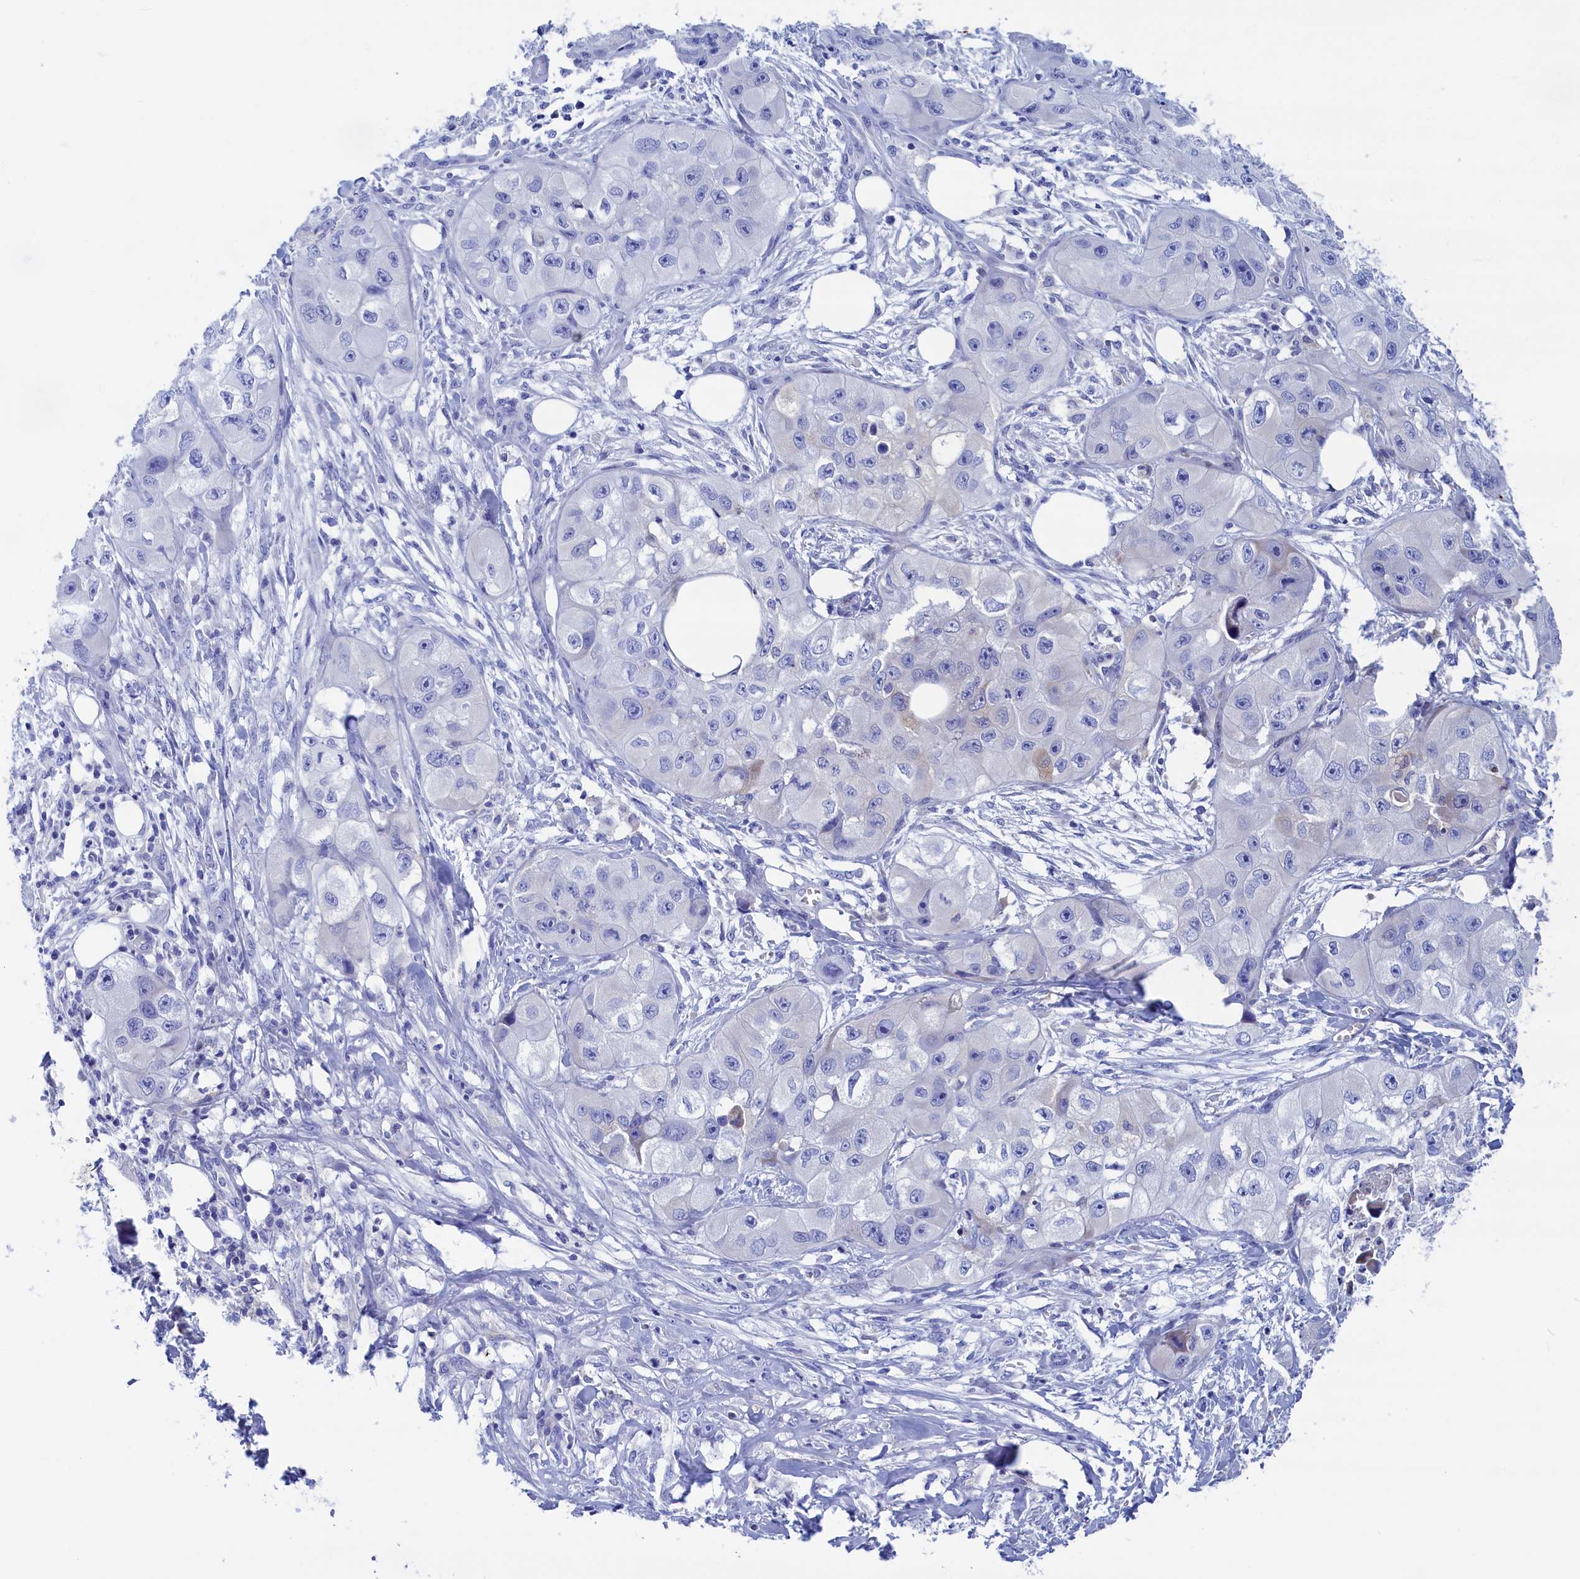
{"staining": {"intensity": "negative", "quantity": "none", "location": "none"}, "tissue": "skin cancer", "cell_type": "Tumor cells", "image_type": "cancer", "snomed": [{"axis": "morphology", "description": "Squamous cell carcinoma, NOS"}, {"axis": "topography", "description": "Skin"}, {"axis": "topography", "description": "Subcutis"}], "caption": "DAB (3,3'-diaminobenzidine) immunohistochemical staining of skin cancer exhibits no significant staining in tumor cells. (DAB IHC, high magnification).", "gene": "WDR83", "patient": {"sex": "male", "age": 73}}